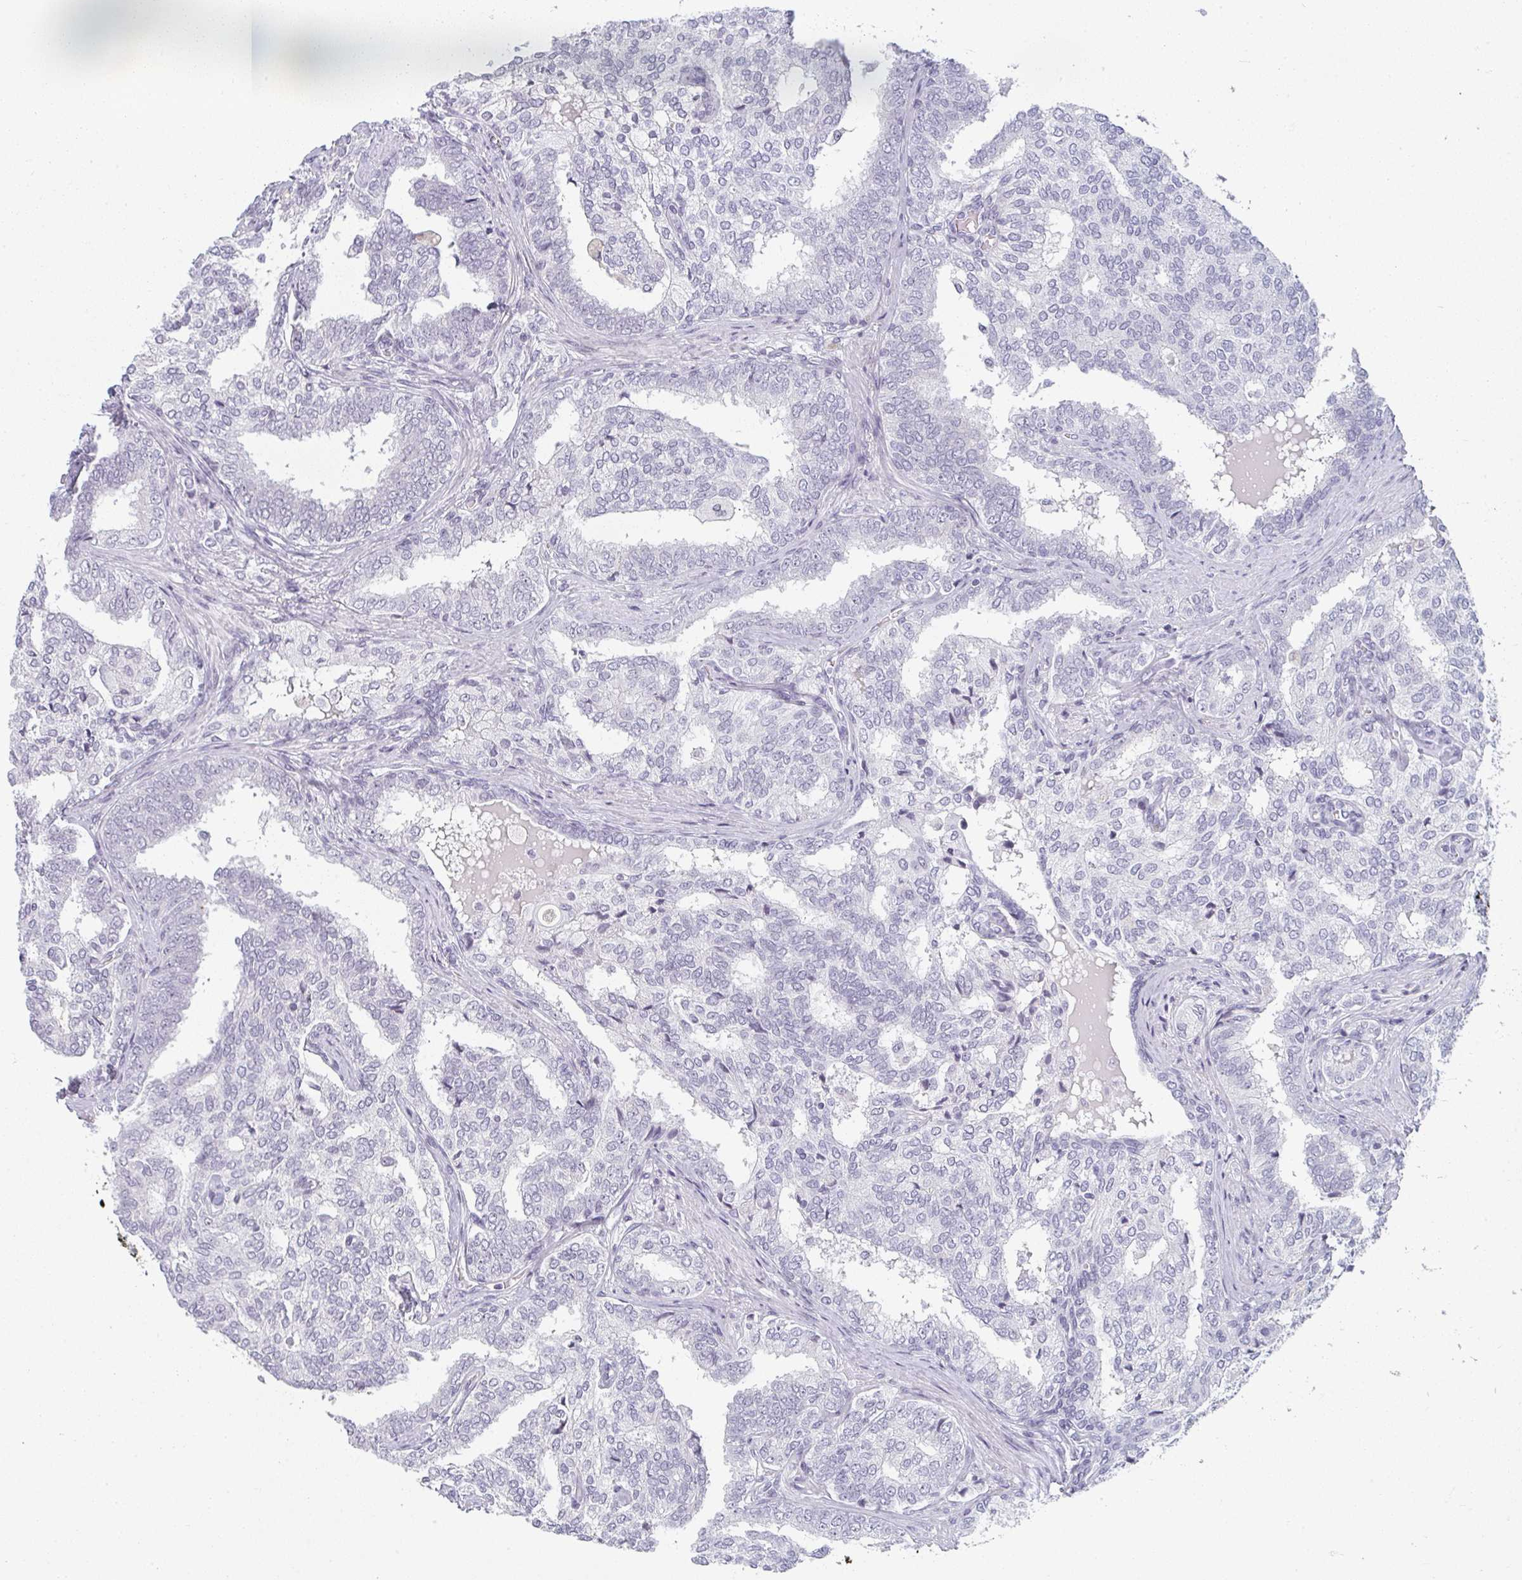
{"staining": {"intensity": "negative", "quantity": "none", "location": "none"}, "tissue": "prostate cancer", "cell_type": "Tumor cells", "image_type": "cancer", "snomed": [{"axis": "morphology", "description": "Adenocarcinoma, High grade"}, {"axis": "topography", "description": "Prostate"}], "caption": "Image shows no protein expression in tumor cells of prostate cancer tissue.", "gene": "RBBP6", "patient": {"sex": "male", "age": 72}}